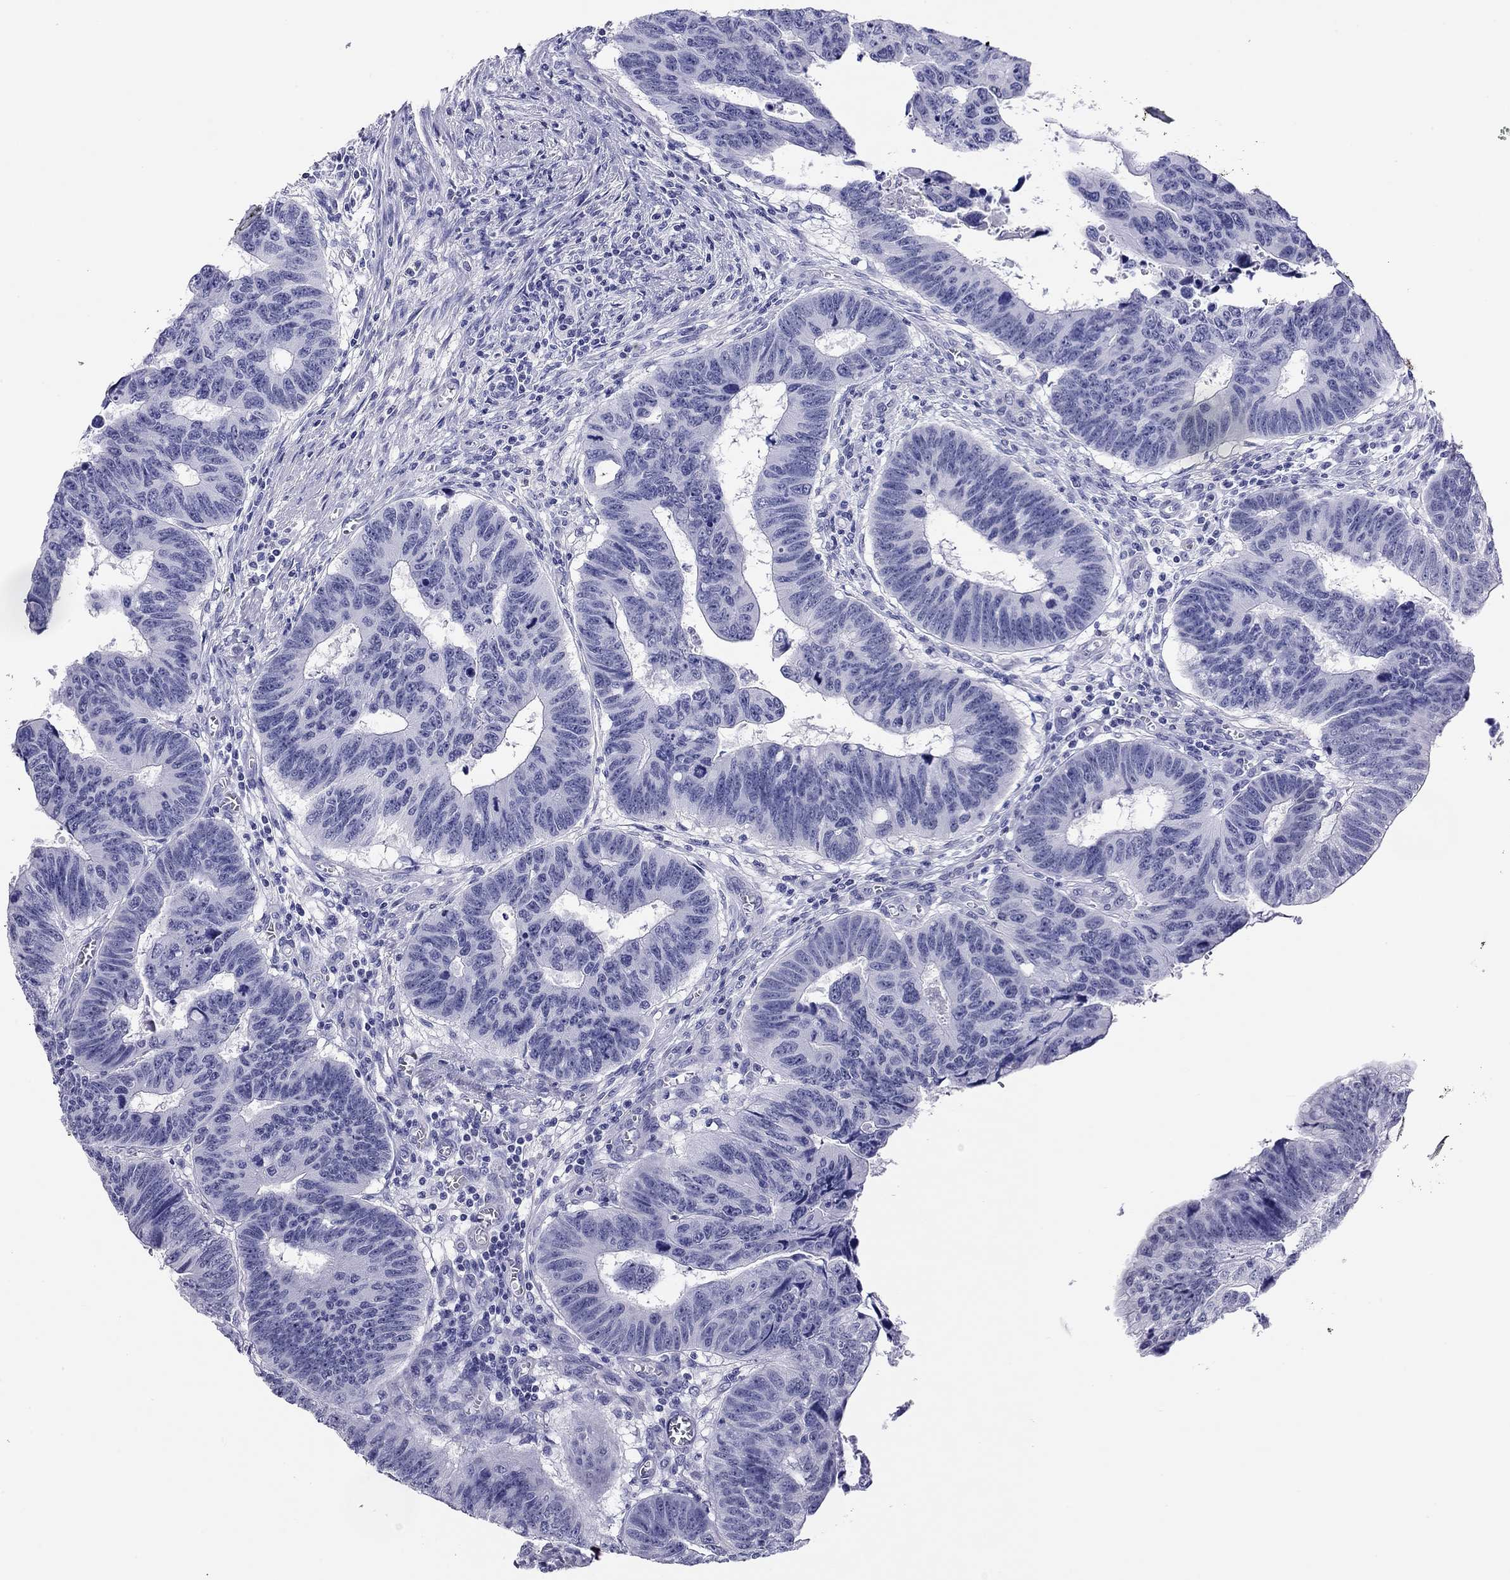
{"staining": {"intensity": "negative", "quantity": "none", "location": "none"}, "tissue": "colorectal cancer", "cell_type": "Tumor cells", "image_type": "cancer", "snomed": [{"axis": "morphology", "description": "Adenocarcinoma, NOS"}, {"axis": "topography", "description": "Appendix"}, {"axis": "topography", "description": "Colon"}, {"axis": "topography", "description": "Cecum"}, {"axis": "topography", "description": "Colon asc"}], "caption": "There is no significant expression in tumor cells of colorectal adenocarcinoma.", "gene": "MYMX", "patient": {"sex": "female", "age": 85}}